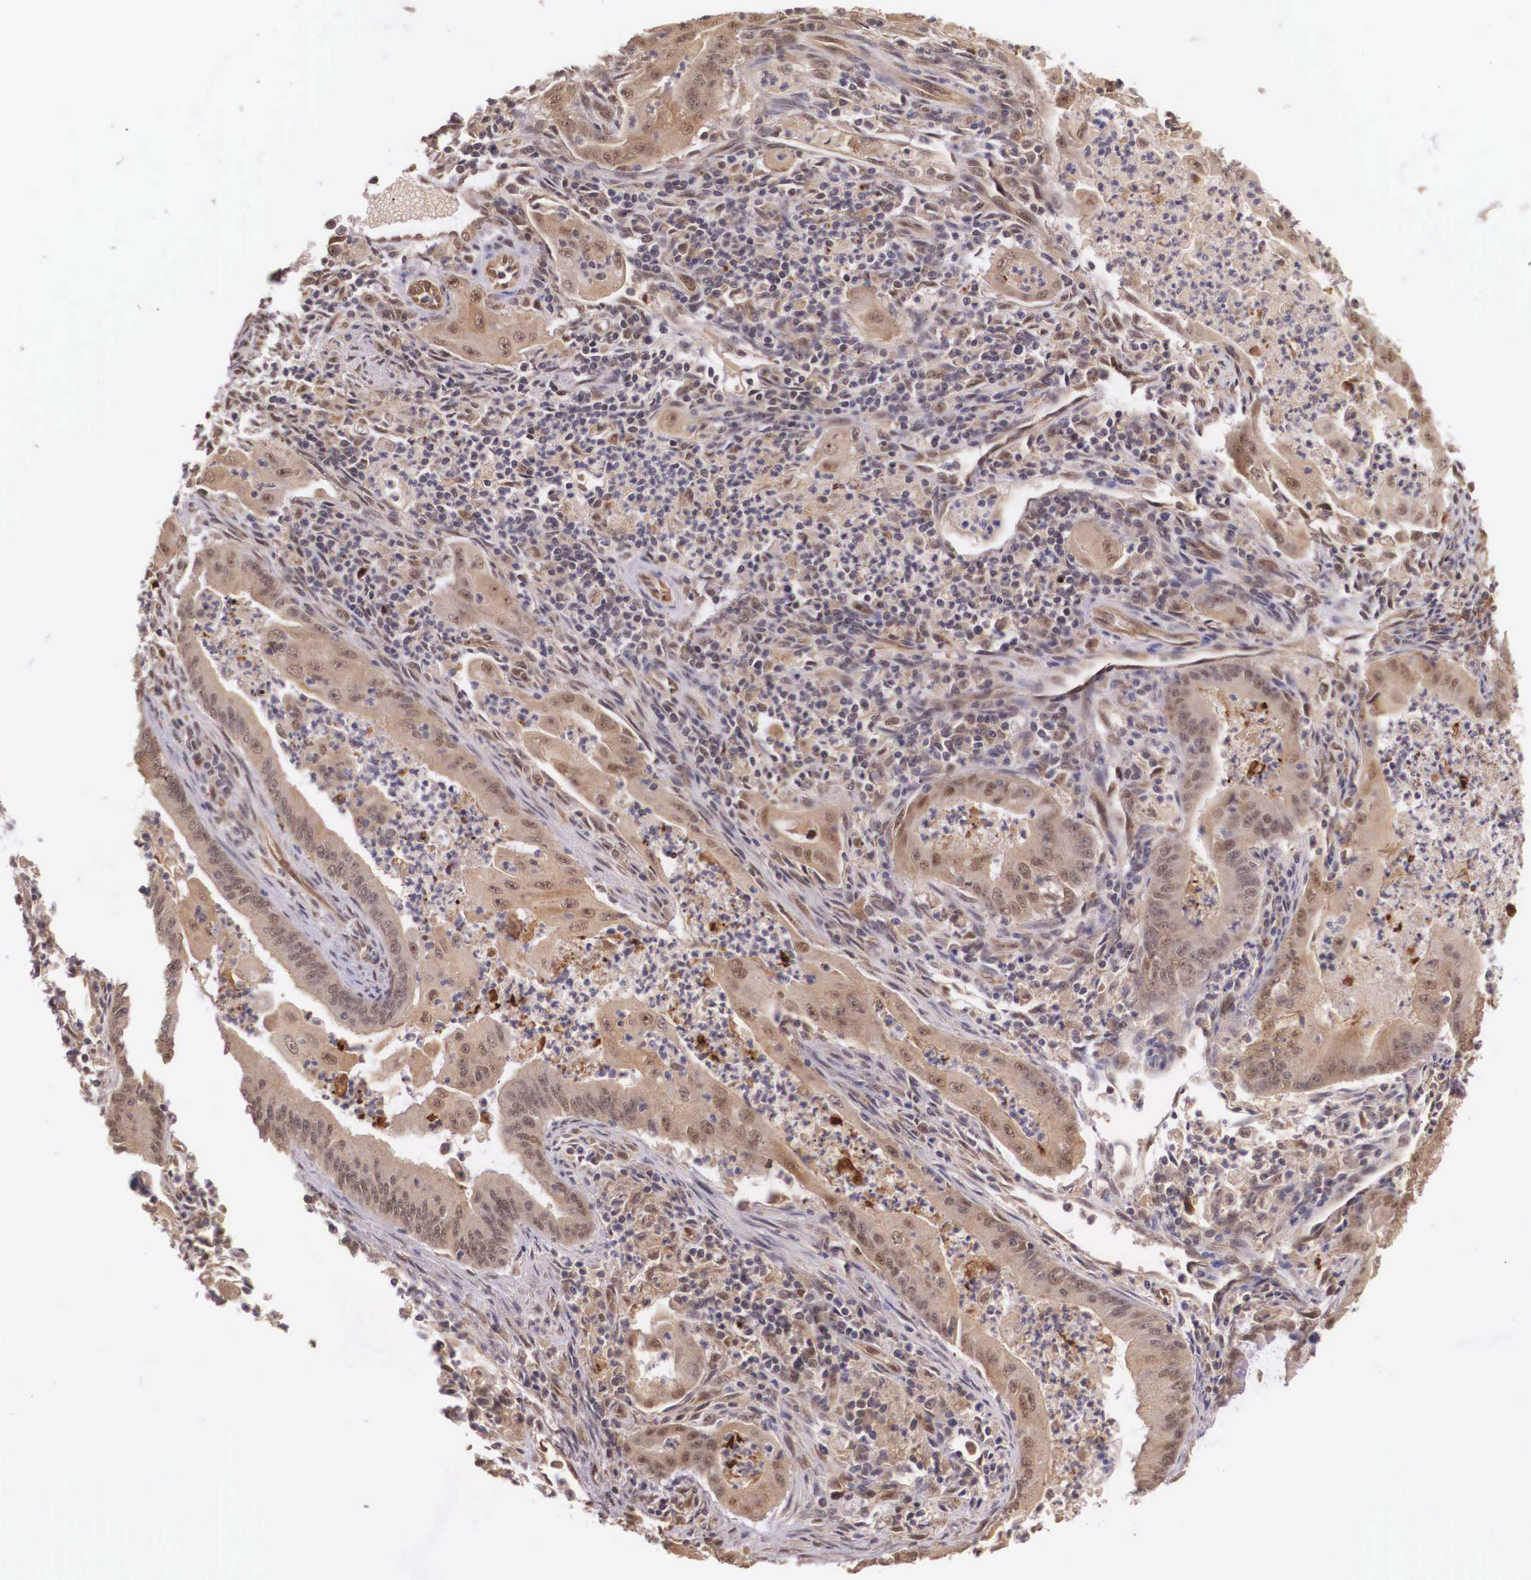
{"staining": {"intensity": "moderate", "quantity": ">75%", "location": "cytoplasmic/membranous"}, "tissue": "endometrial cancer", "cell_type": "Tumor cells", "image_type": "cancer", "snomed": [{"axis": "morphology", "description": "Adenocarcinoma, NOS"}, {"axis": "topography", "description": "Endometrium"}], "caption": "Protein expression by IHC displays moderate cytoplasmic/membranous staining in about >75% of tumor cells in endometrial cancer.", "gene": "VASH1", "patient": {"sex": "female", "age": 63}}